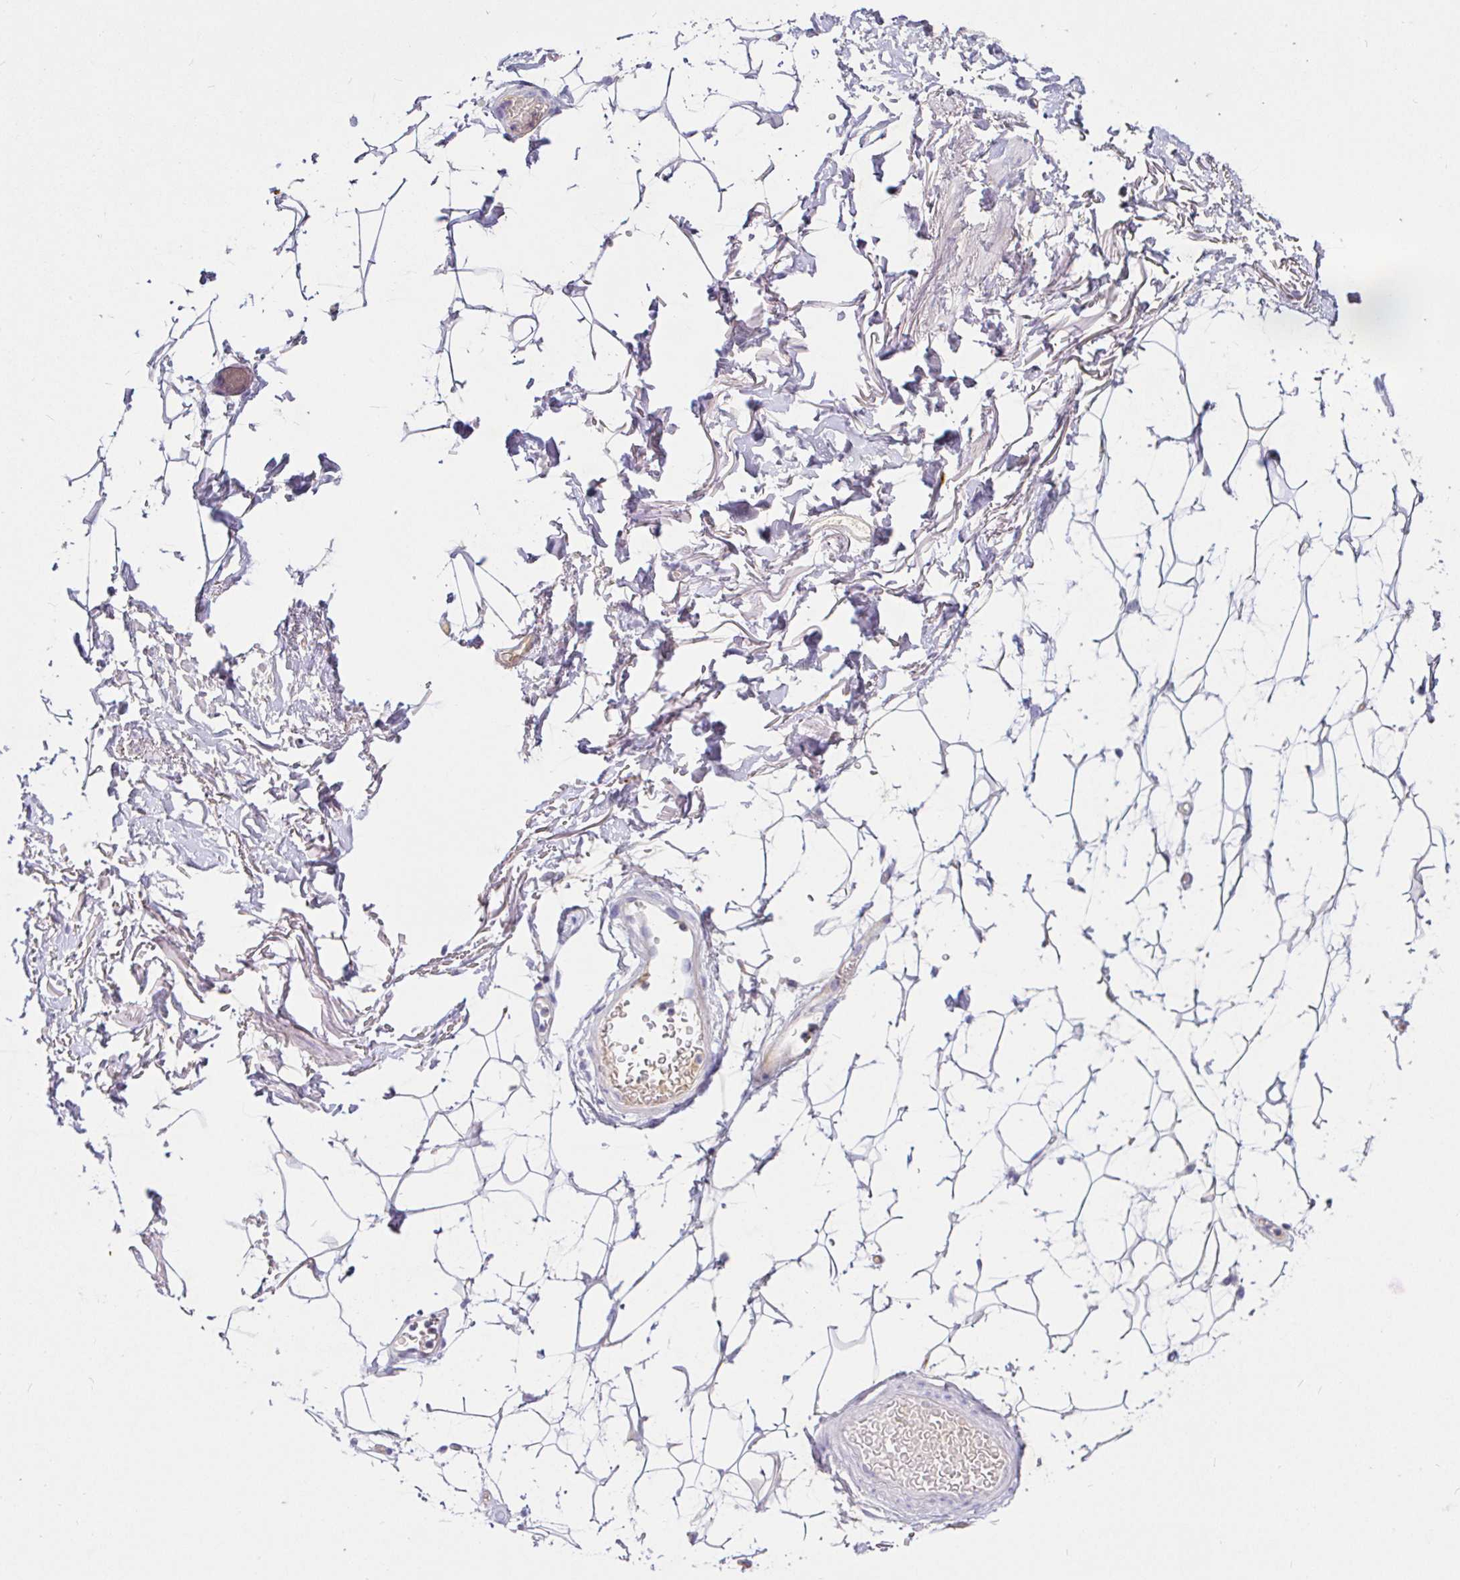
{"staining": {"intensity": "negative", "quantity": "none", "location": "none"}, "tissue": "adipose tissue", "cell_type": "Adipocytes", "image_type": "normal", "snomed": [{"axis": "morphology", "description": "Normal tissue, NOS"}, {"axis": "topography", "description": "Anal"}, {"axis": "topography", "description": "Peripheral nerve tissue"}], "caption": "Immunohistochemistry (IHC) of normal adipose tissue displays no expression in adipocytes.", "gene": "SAA2", "patient": {"sex": "male", "age": 78}}